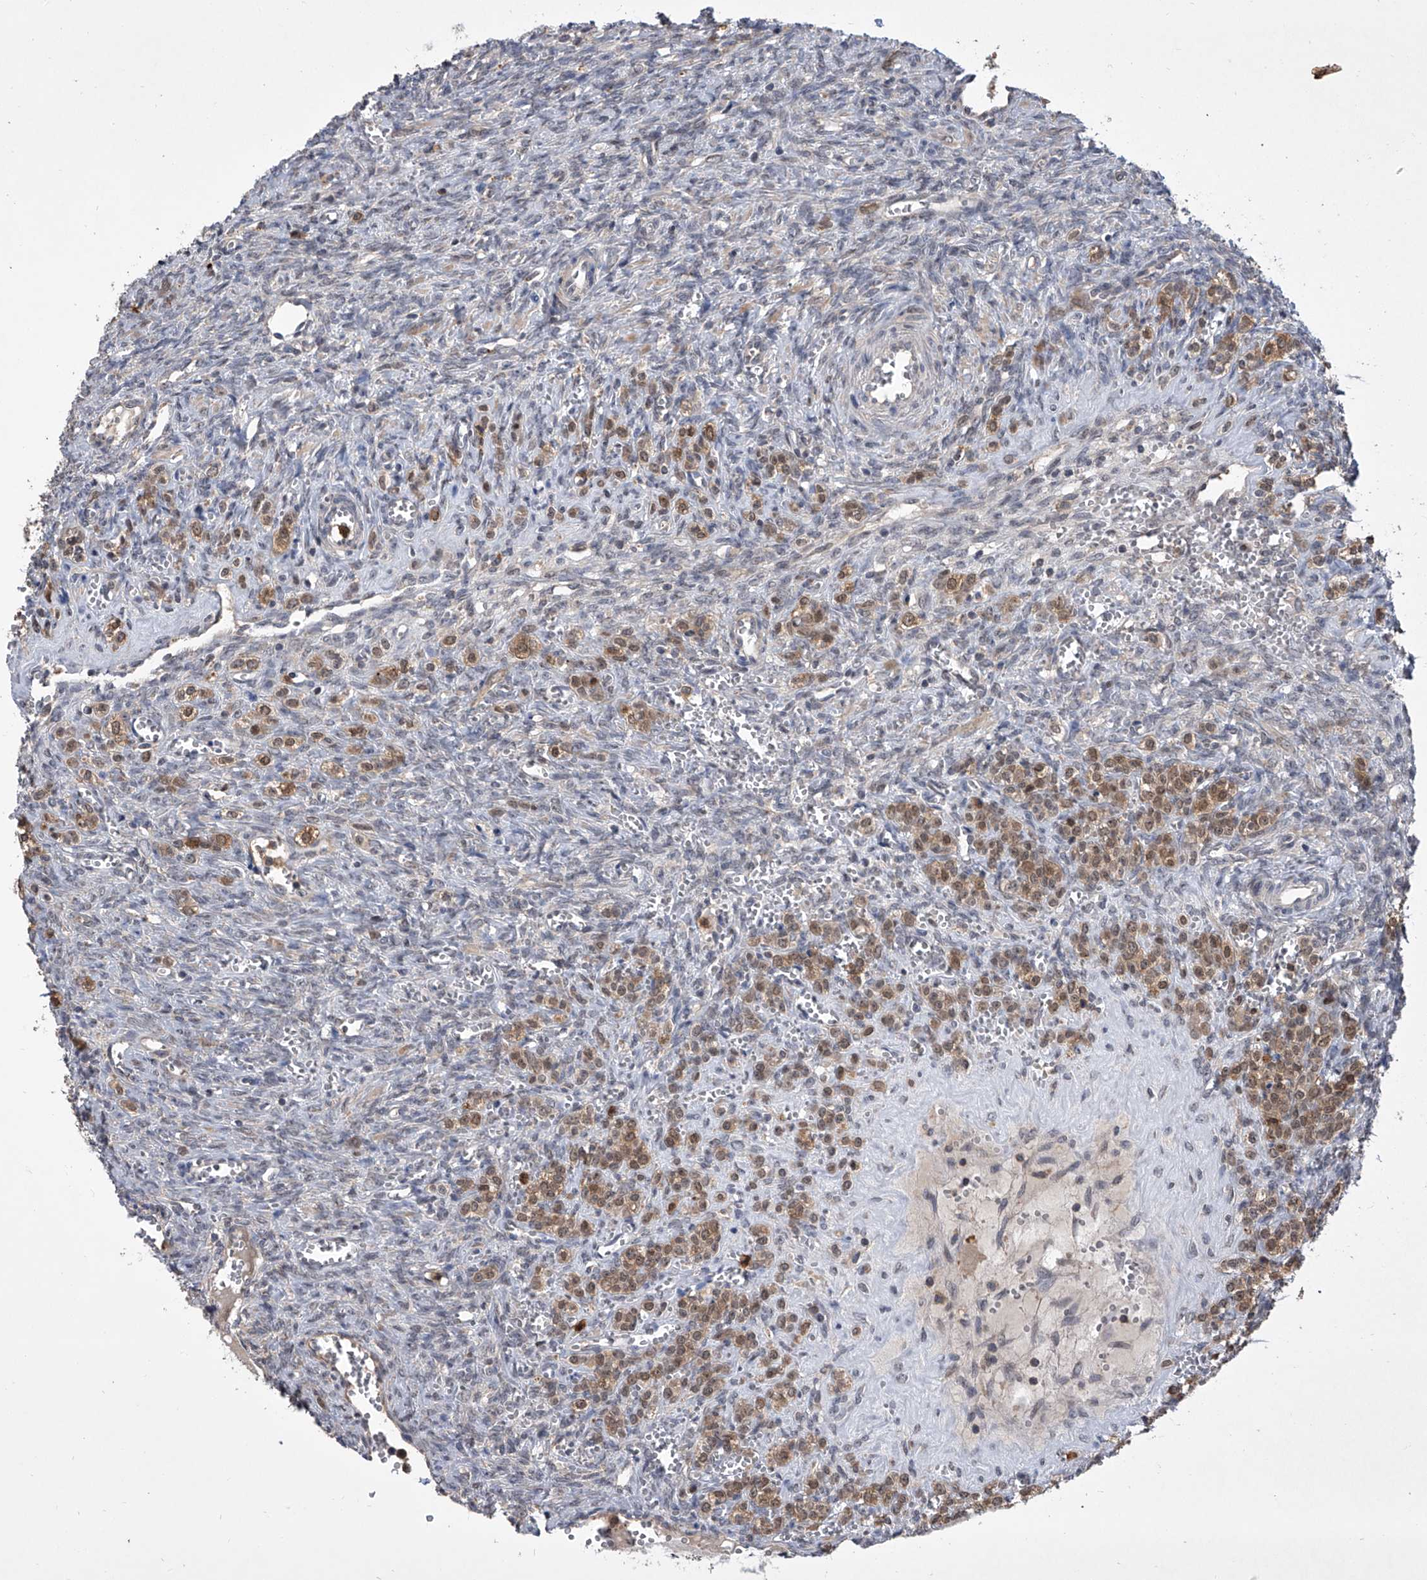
{"staining": {"intensity": "weak", "quantity": "<25%", "location": "nuclear"}, "tissue": "ovary", "cell_type": "Ovarian stroma cells", "image_type": "normal", "snomed": [{"axis": "morphology", "description": "Normal tissue, NOS"}, {"axis": "topography", "description": "Ovary"}], "caption": "High magnification brightfield microscopy of benign ovary stained with DAB (brown) and counterstained with hematoxylin (blue): ovarian stroma cells show no significant expression.", "gene": "BHLHE23", "patient": {"sex": "female", "age": 41}}